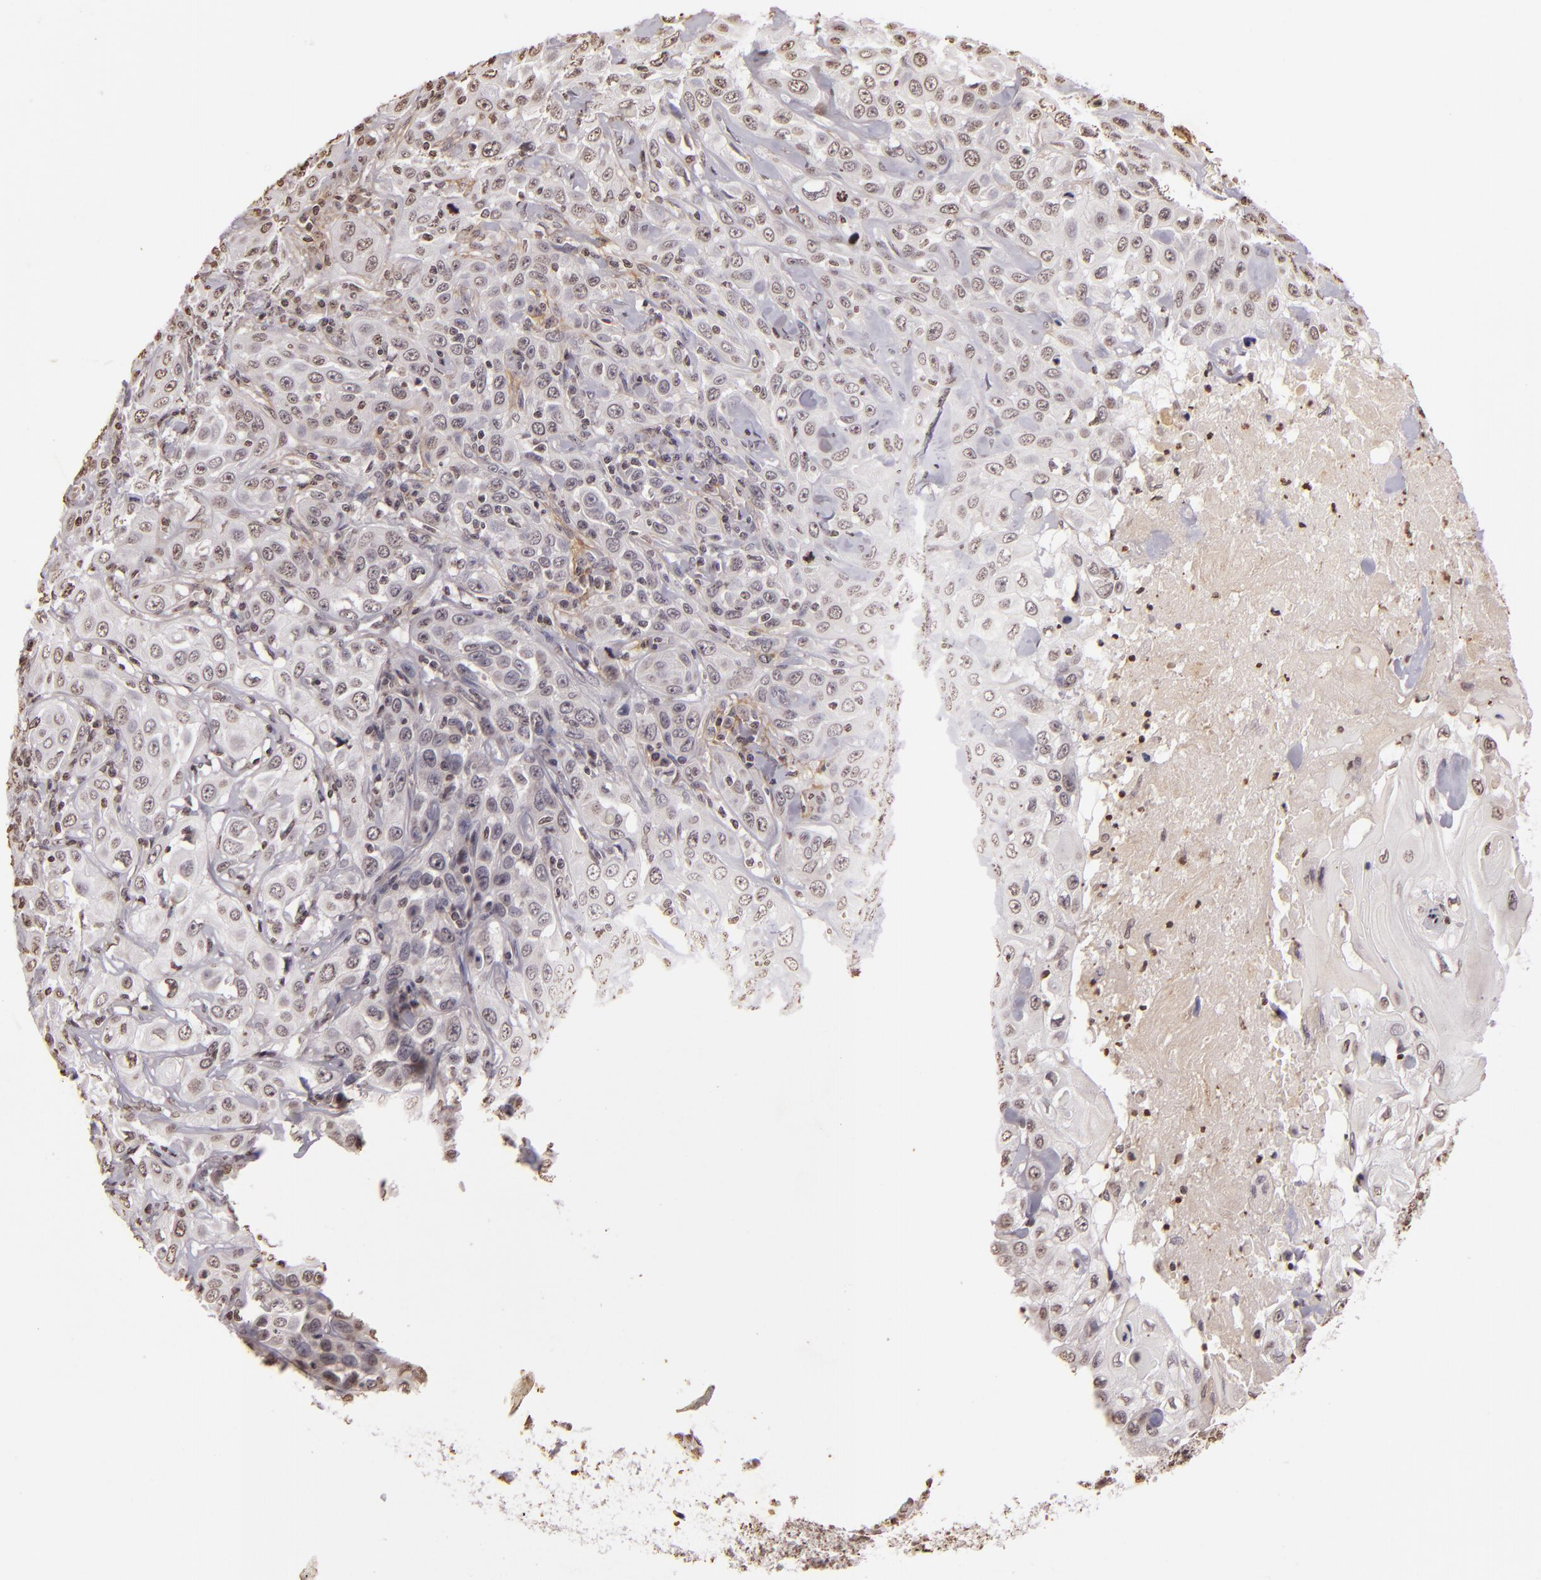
{"staining": {"intensity": "negative", "quantity": "none", "location": "none"}, "tissue": "skin cancer", "cell_type": "Tumor cells", "image_type": "cancer", "snomed": [{"axis": "morphology", "description": "Squamous cell carcinoma, NOS"}, {"axis": "topography", "description": "Skin"}], "caption": "Tumor cells show no significant staining in skin cancer.", "gene": "THRB", "patient": {"sex": "male", "age": 84}}